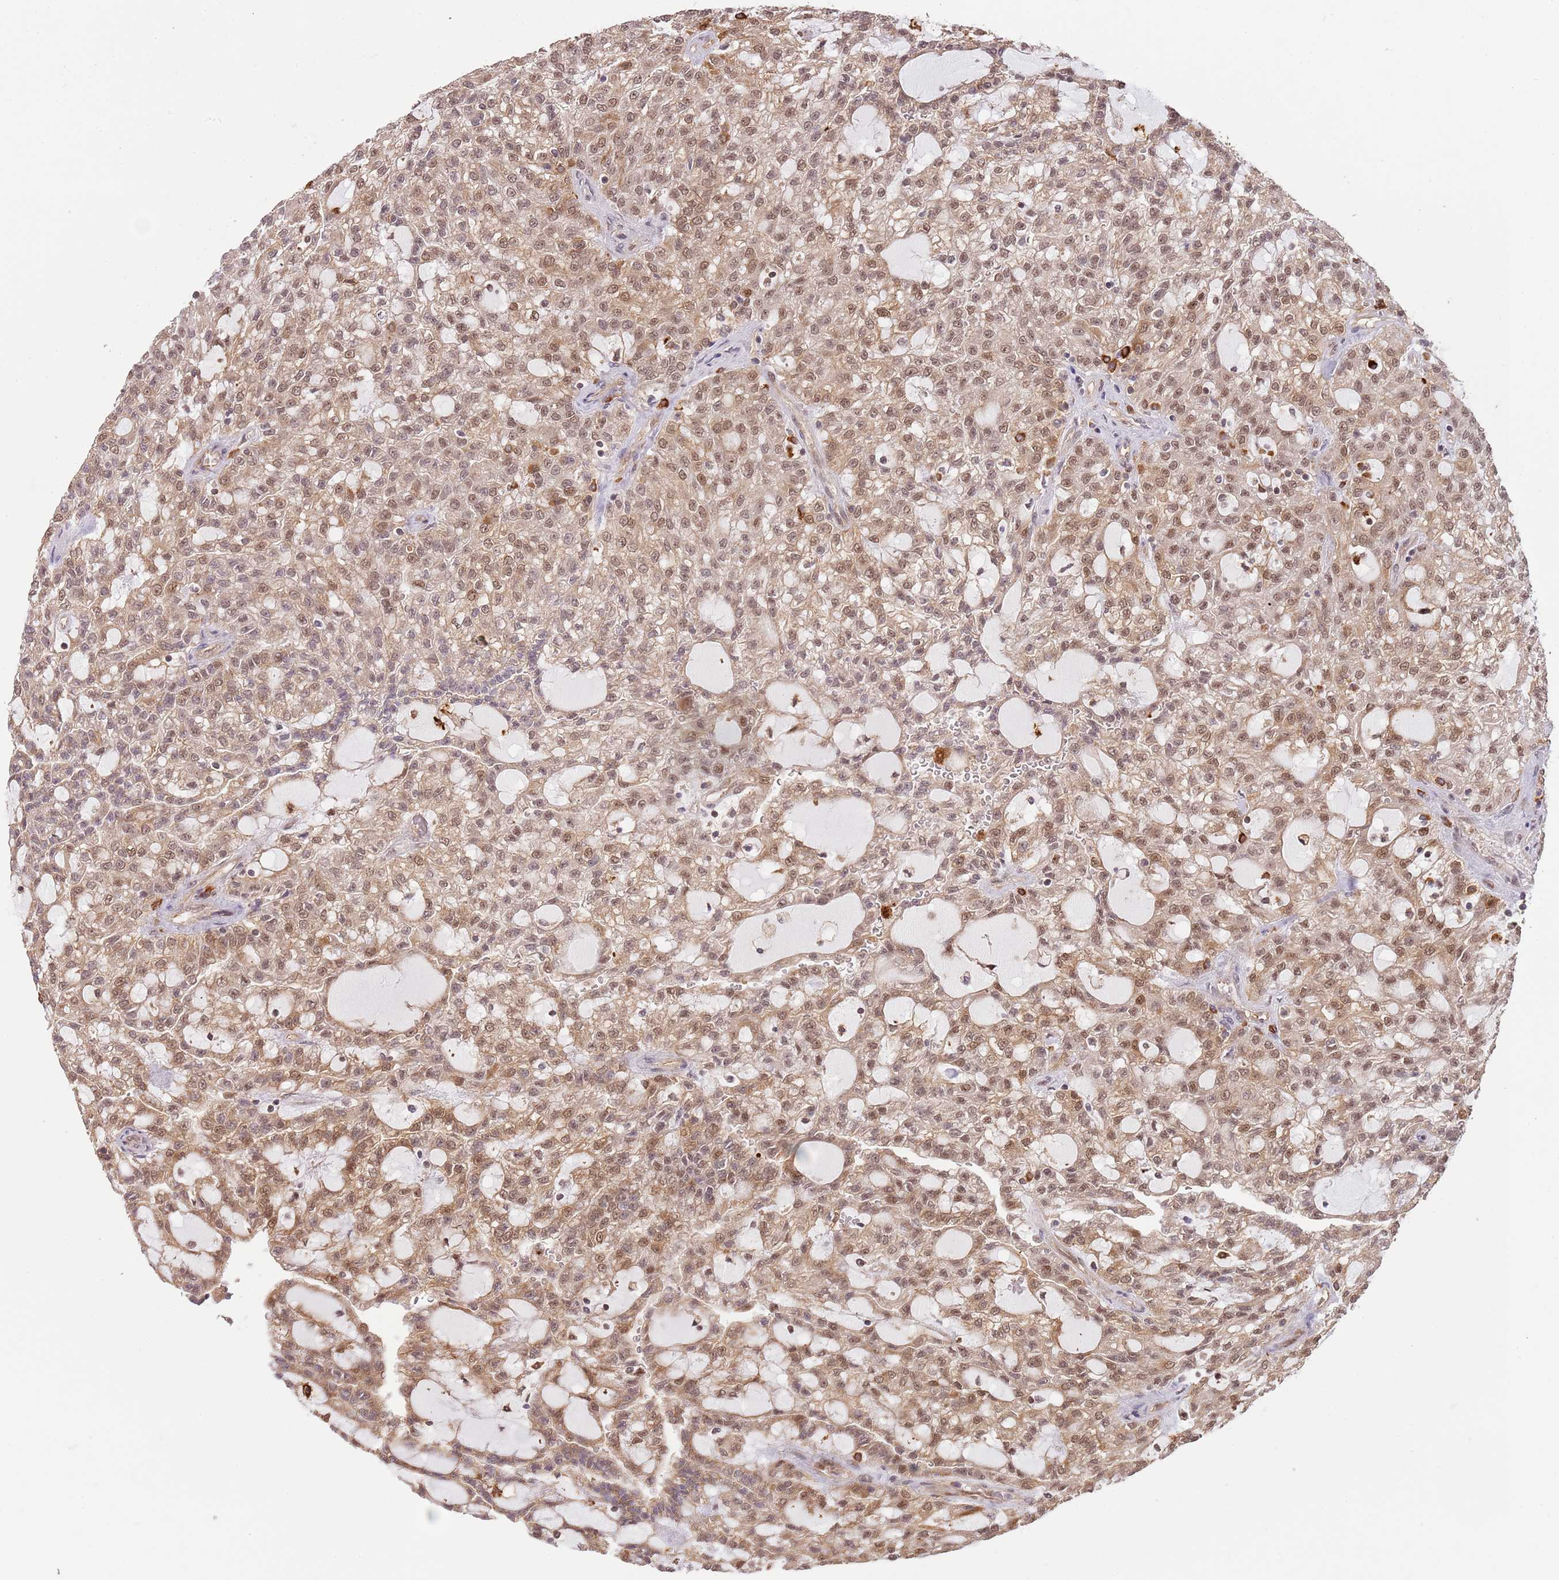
{"staining": {"intensity": "moderate", "quantity": ">75%", "location": "cytoplasmic/membranous,nuclear"}, "tissue": "renal cancer", "cell_type": "Tumor cells", "image_type": "cancer", "snomed": [{"axis": "morphology", "description": "Adenocarcinoma, NOS"}, {"axis": "topography", "description": "Kidney"}], "caption": "Protein staining displays moderate cytoplasmic/membranous and nuclear positivity in about >75% of tumor cells in renal cancer (adenocarcinoma). (Brightfield microscopy of DAB IHC at high magnification).", "gene": "PLSCR5", "patient": {"sex": "male", "age": 63}}